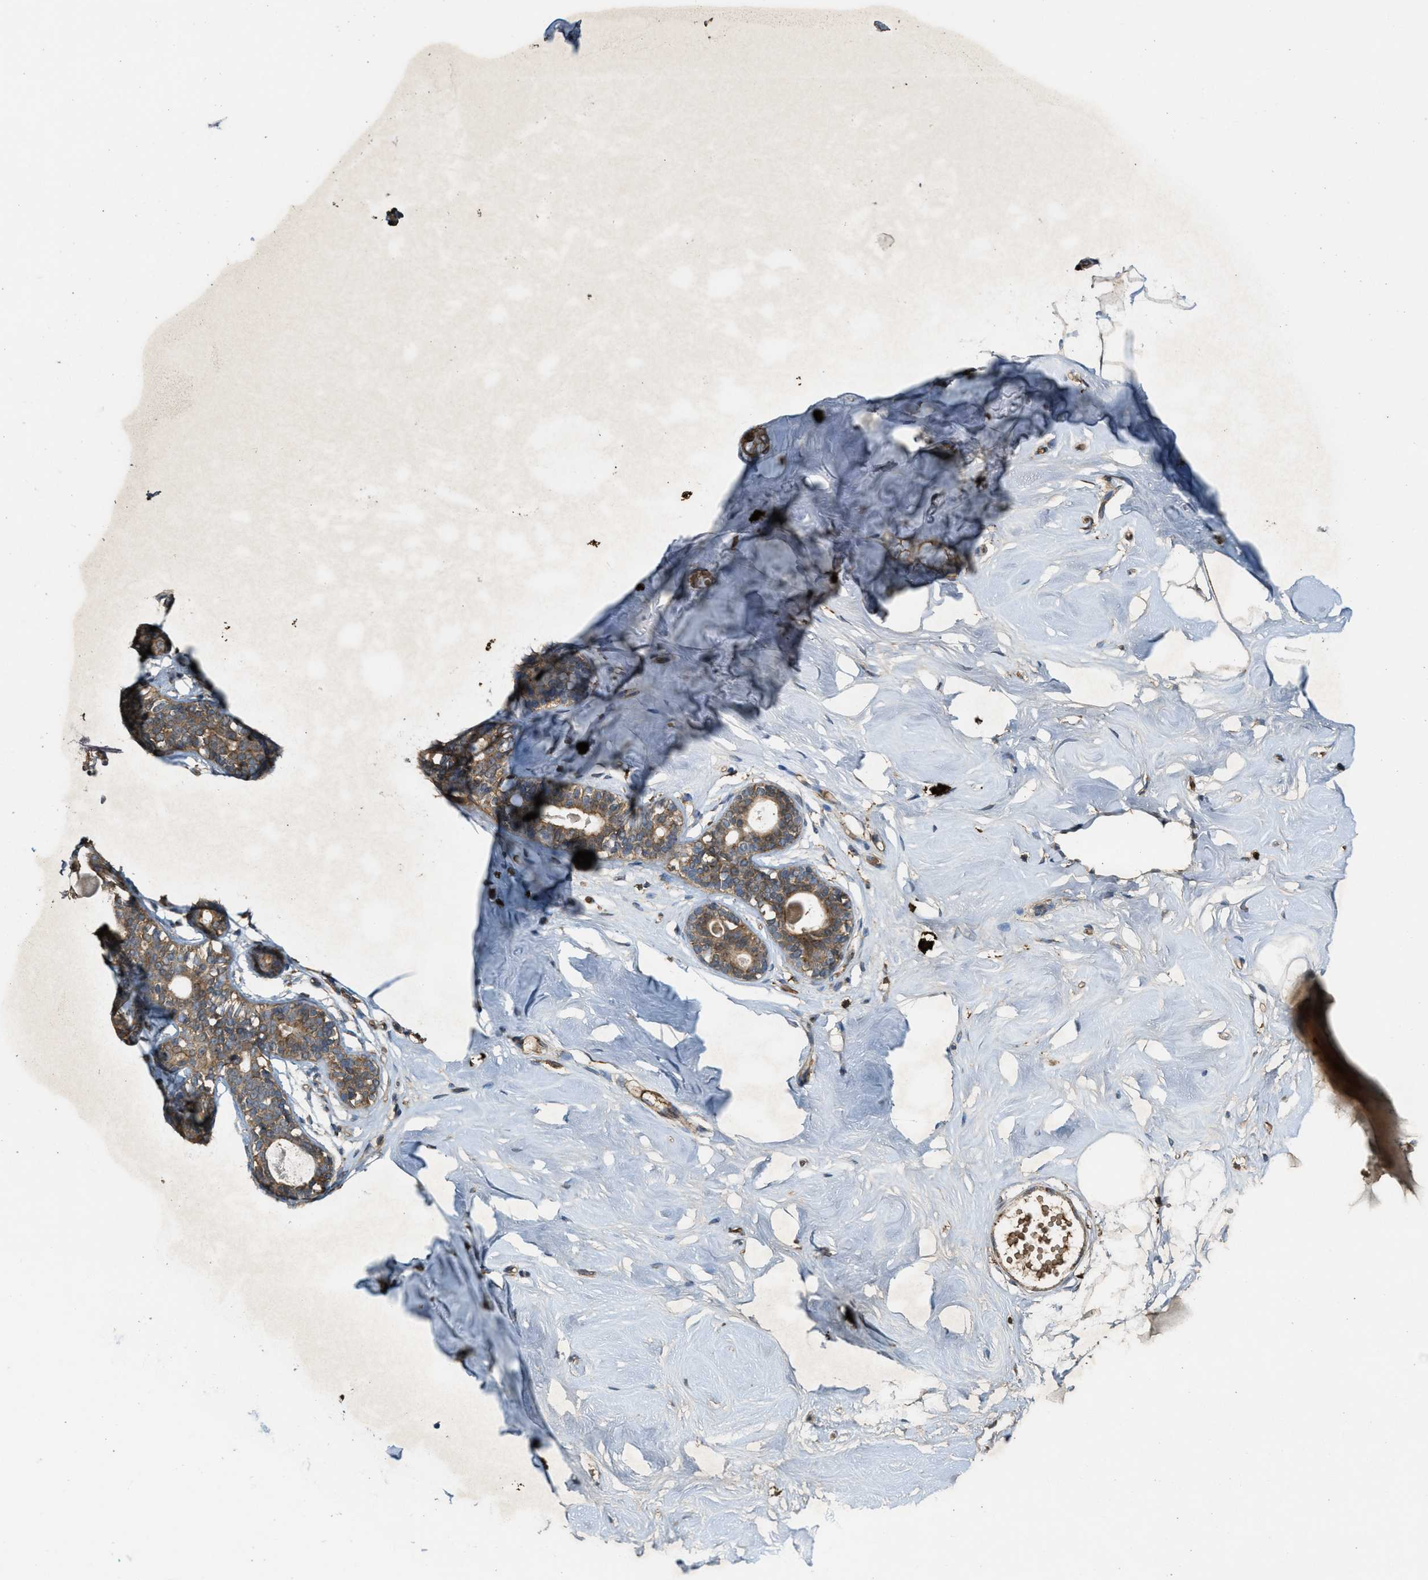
{"staining": {"intensity": "moderate", "quantity": ">75%", "location": "cytoplasmic/membranous"}, "tissue": "breast", "cell_type": "Adipocytes", "image_type": "normal", "snomed": [{"axis": "morphology", "description": "Normal tissue, NOS"}, {"axis": "topography", "description": "Breast"}], "caption": "Immunohistochemistry (DAB (3,3'-diaminobenzidine)) staining of unremarkable human breast demonstrates moderate cytoplasmic/membranous protein staining in approximately >75% of adipocytes.", "gene": "MAP3K8", "patient": {"sex": "female", "age": 23}}